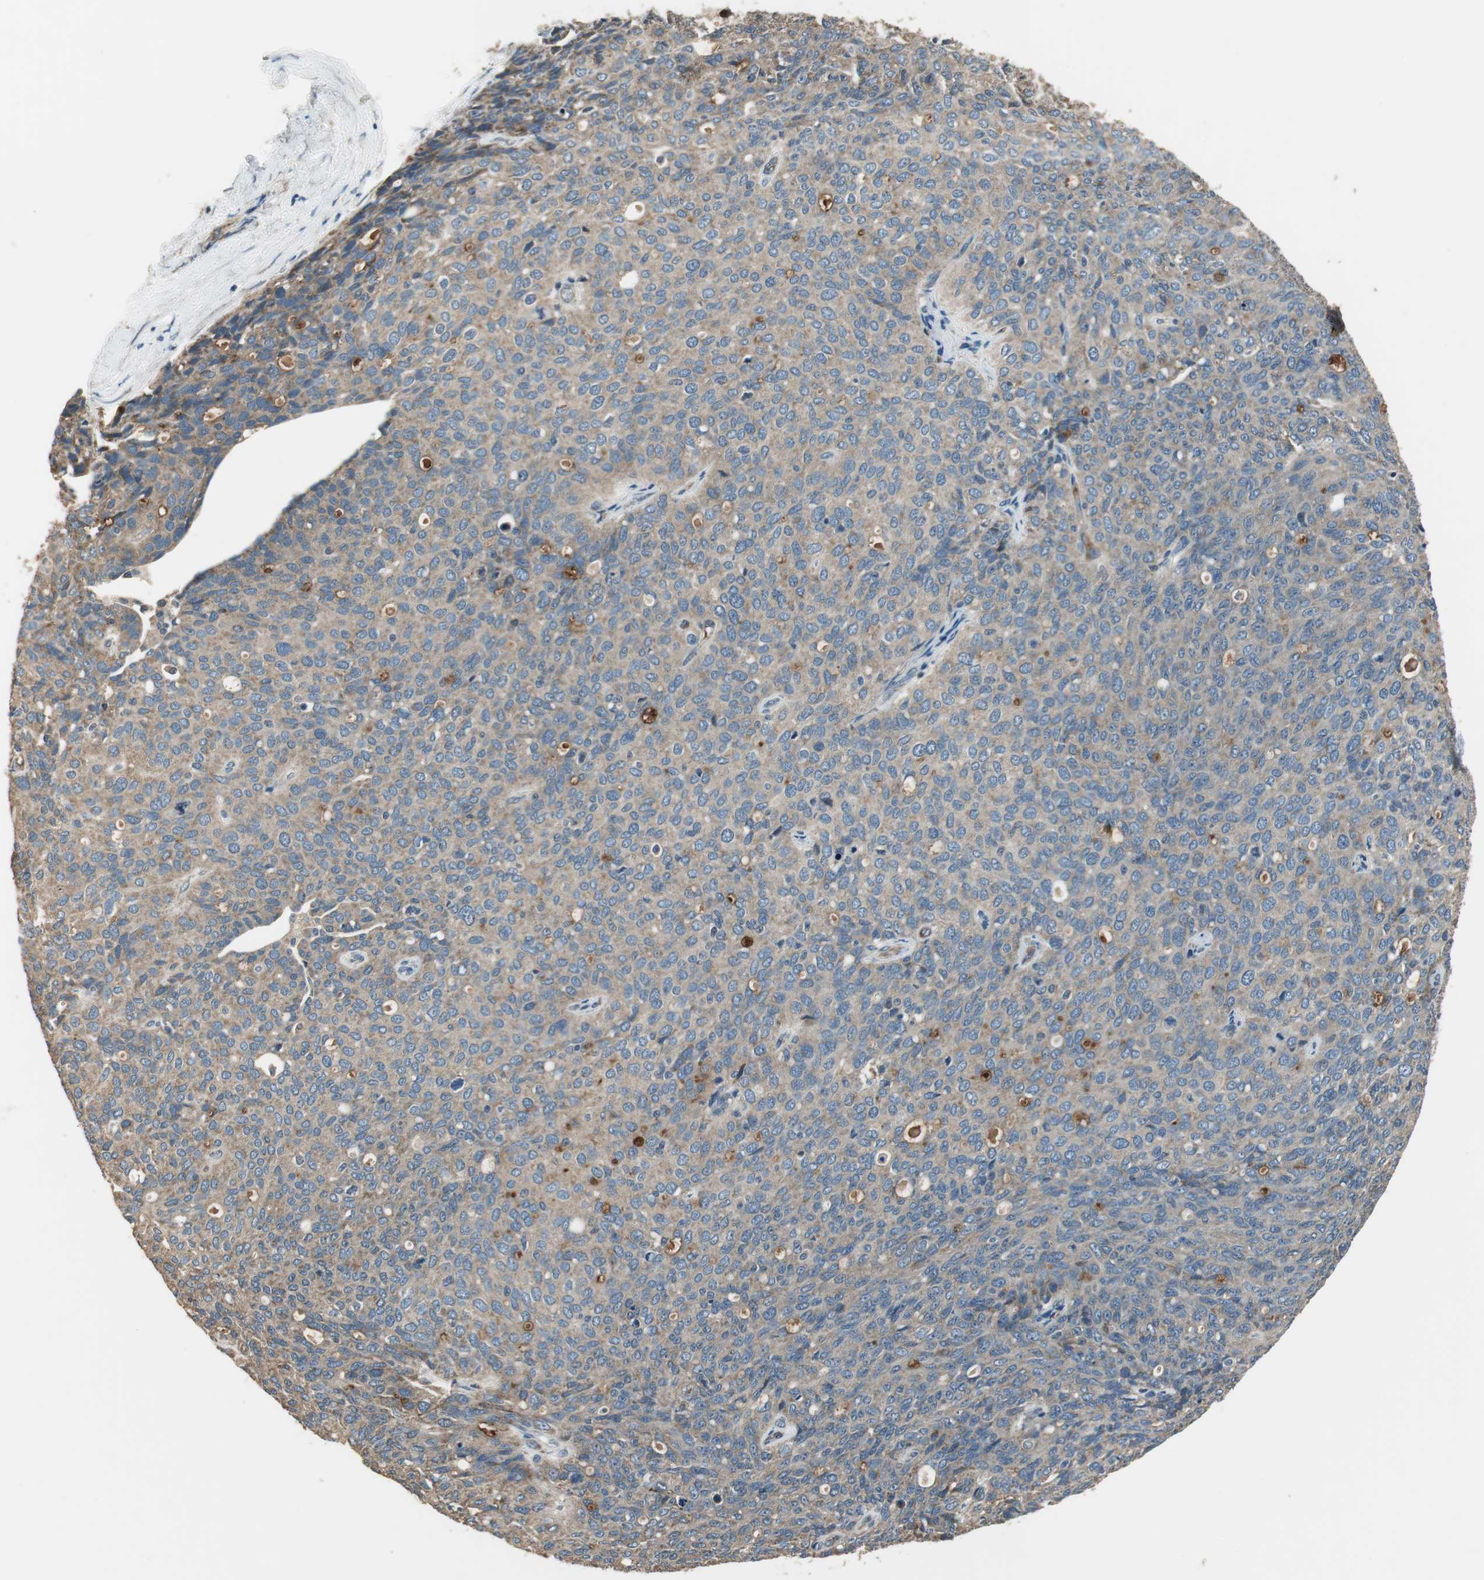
{"staining": {"intensity": "weak", "quantity": ">75%", "location": "cytoplasmic/membranous"}, "tissue": "ovarian cancer", "cell_type": "Tumor cells", "image_type": "cancer", "snomed": [{"axis": "morphology", "description": "Carcinoma, endometroid"}, {"axis": "topography", "description": "Ovary"}], "caption": "Ovarian cancer (endometroid carcinoma) stained for a protein (brown) displays weak cytoplasmic/membranous positive expression in approximately >75% of tumor cells.", "gene": "MSTO1", "patient": {"sex": "female", "age": 60}}